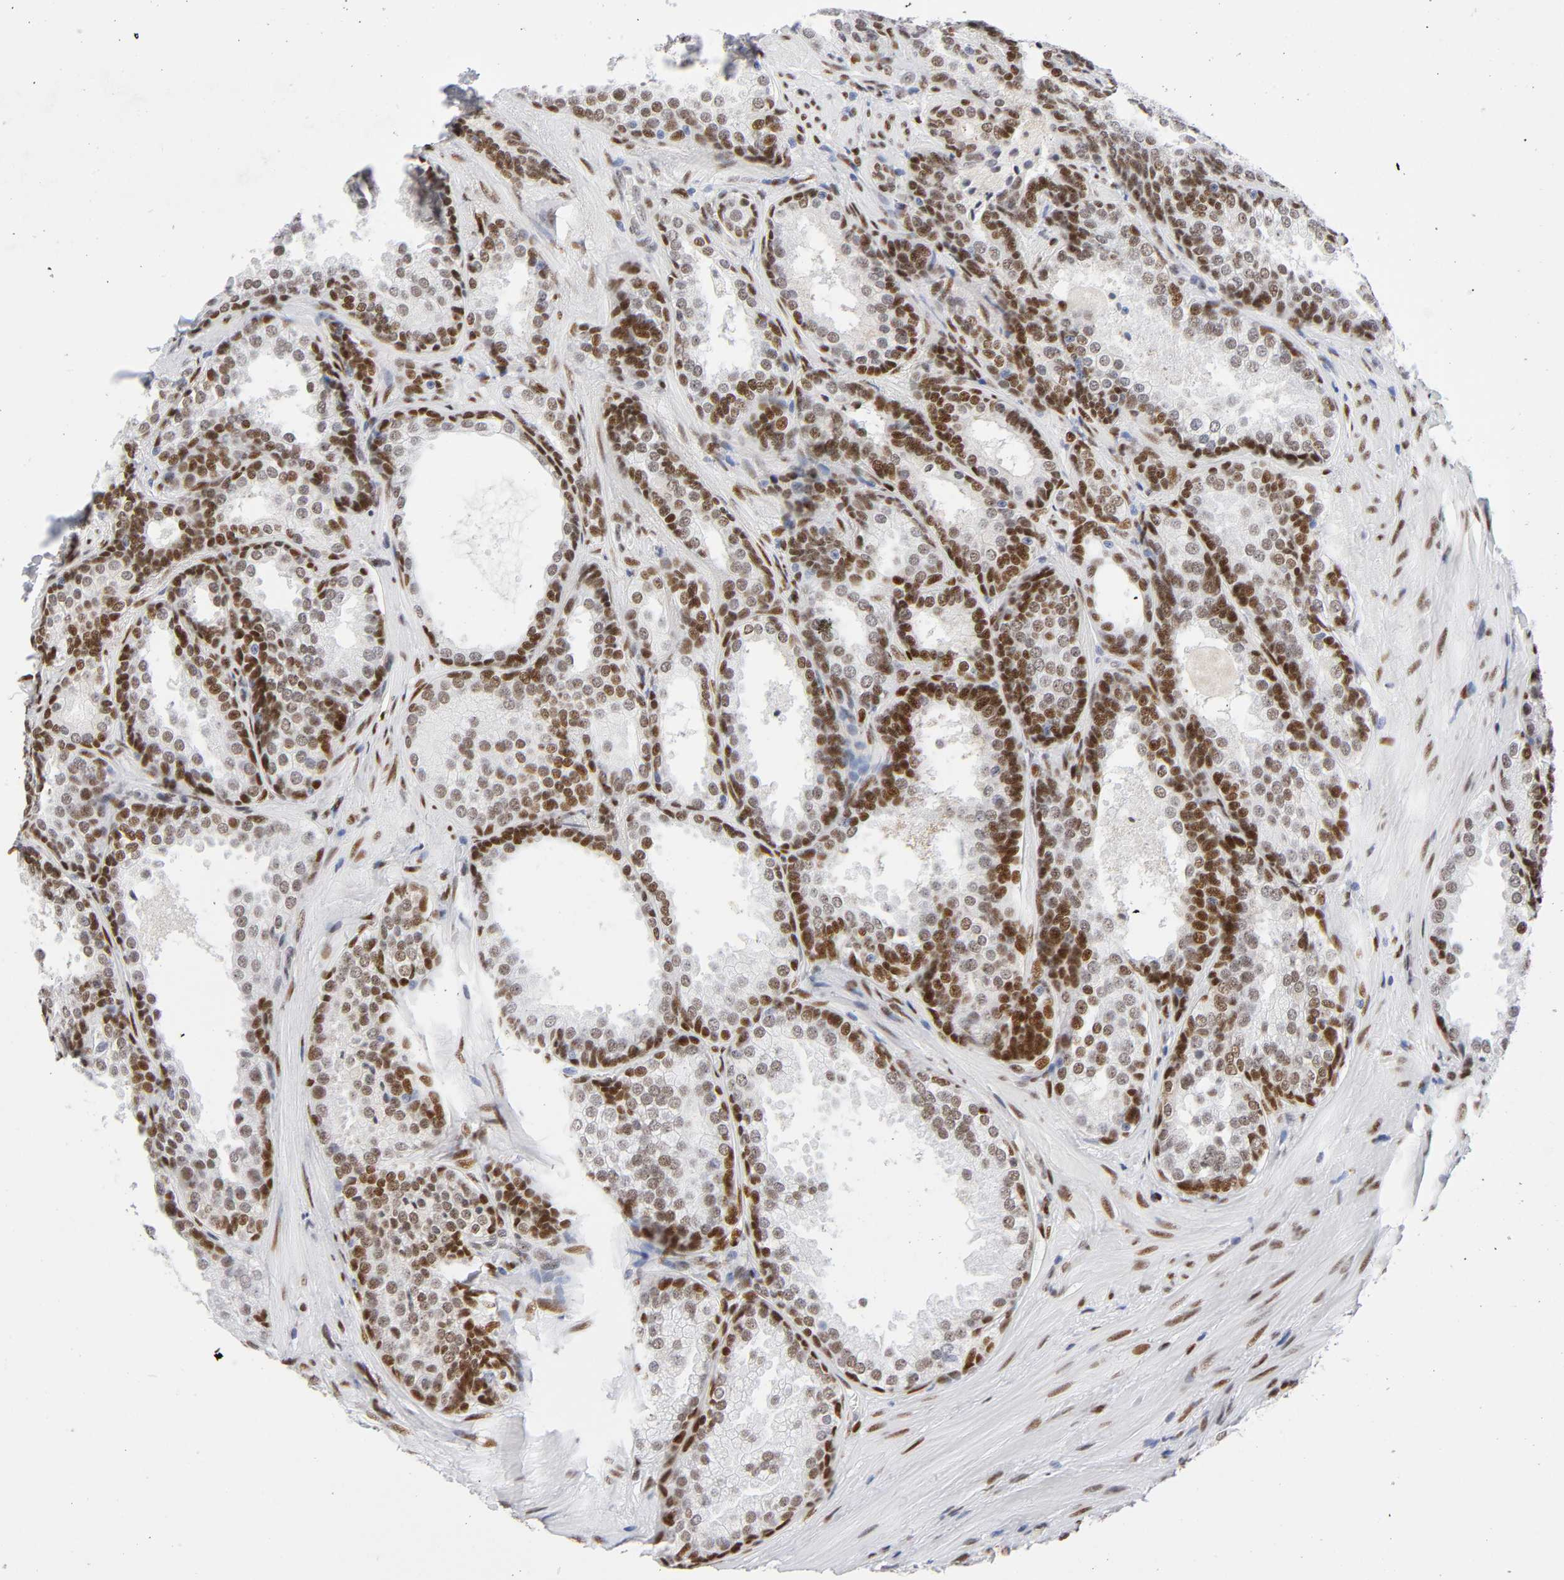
{"staining": {"intensity": "moderate", "quantity": ">75%", "location": "nuclear"}, "tissue": "prostate cancer", "cell_type": "Tumor cells", "image_type": "cancer", "snomed": [{"axis": "morphology", "description": "Adenocarcinoma, High grade"}, {"axis": "topography", "description": "Prostate"}], "caption": "Immunohistochemistry (DAB) staining of human prostate cancer (high-grade adenocarcinoma) demonstrates moderate nuclear protein positivity in about >75% of tumor cells. Using DAB (3,3'-diaminobenzidine) (brown) and hematoxylin (blue) stains, captured at high magnification using brightfield microscopy.", "gene": "NFIC", "patient": {"sex": "male", "age": 70}}